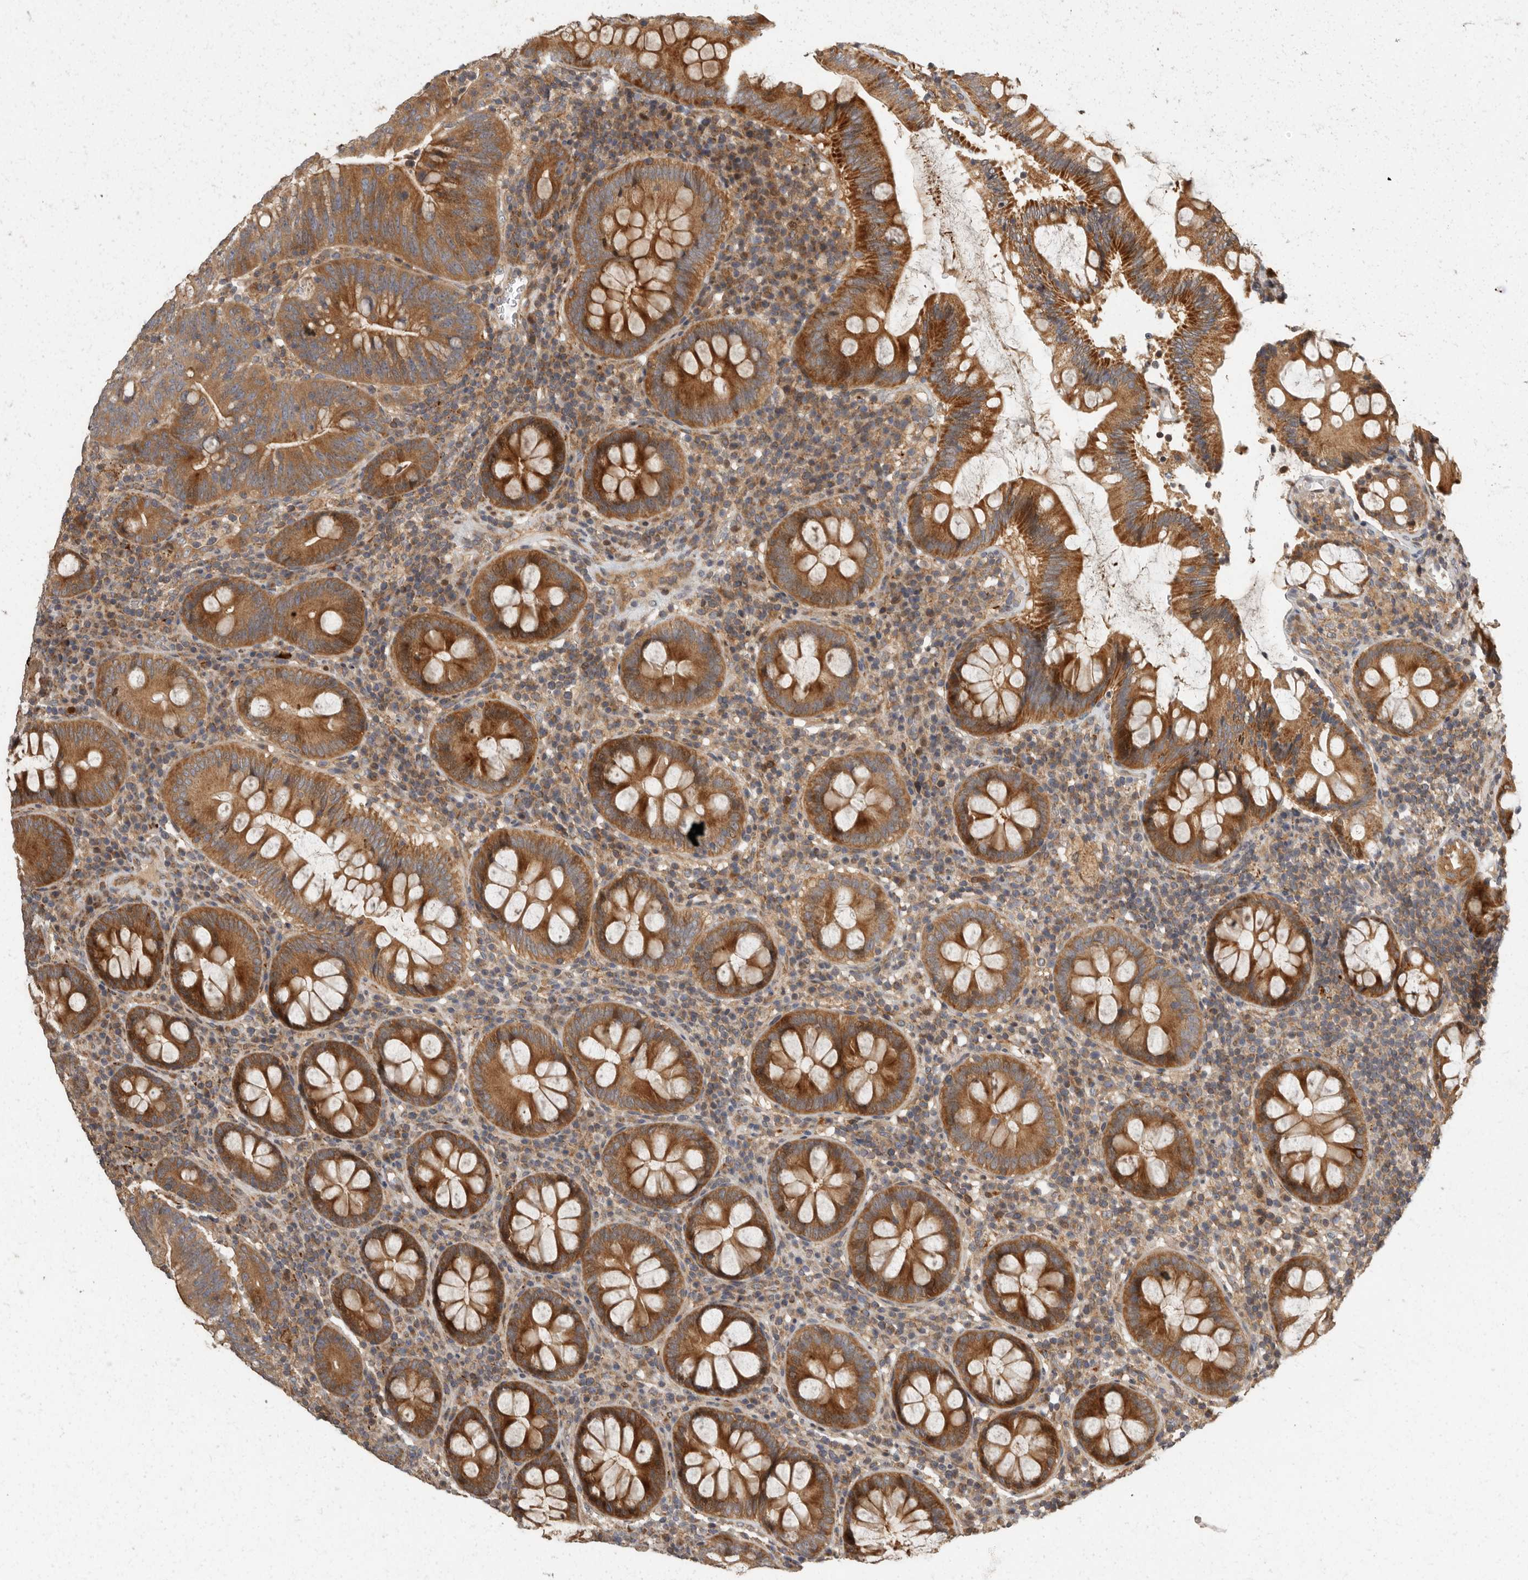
{"staining": {"intensity": "moderate", "quantity": ">75%", "location": "cytoplasmic/membranous"}, "tissue": "colorectal cancer", "cell_type": "Tumor cells", "image_type": "cancer", "snomed": [{"axis": "morphology", "description": "Adenocarcinoma, NOS"}, {"axis": "topography", "description": "Colon"}], "caption": "Moderate cytoplasmic/membranous staining for a protein is present in about >75% of tumor cells of adenocarcinoma (colorectal) using immunohistochemistry (IHC).", "gene": "SWT1", "patient": {"sex": "female", "age": 66}}